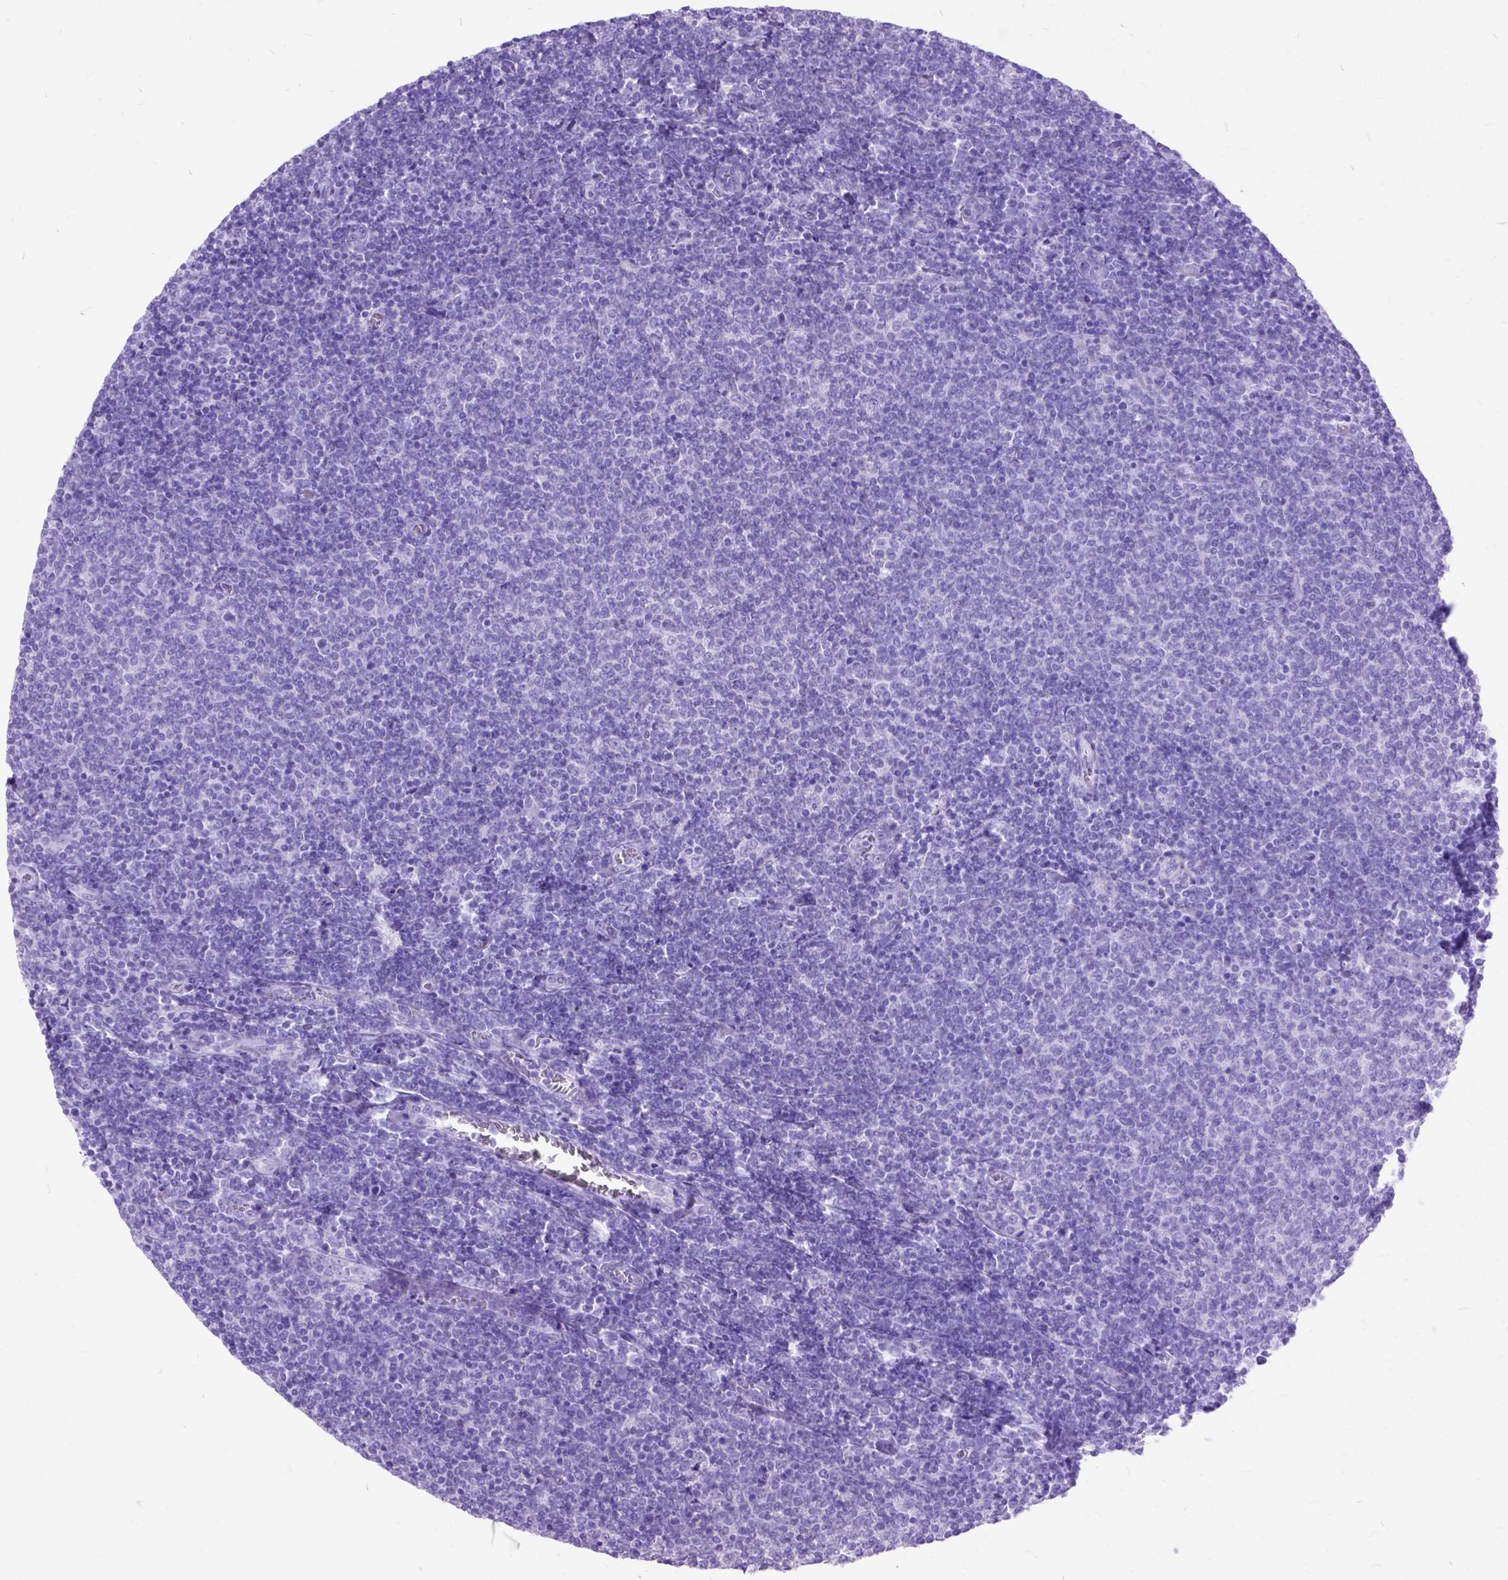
{"staining": {"intensity": "negative", "quantity": "none", "location": "none"}, "tissue": "lymphoma", "cell_type": "Tumor cells", "image_type": "cancer", "snomed": [{"axis": "morphology", "description": "Malignant lymphoma, non-Hodgkin's type, Low grade"}, {"axis": "topography", "description": "Lymph node"}], "caption": "Image shows no protein positivity in tumor cells of low-grade malignant lymphoma, non-Hodgkin's type tissue. (Stains: DAB immunohistochemistry with hematoxylin counter stain, Microscopy: brightfield microscopy at high magnification).", "gene": "DNAH2", "patient": {"sex": "male", "age": 52}}